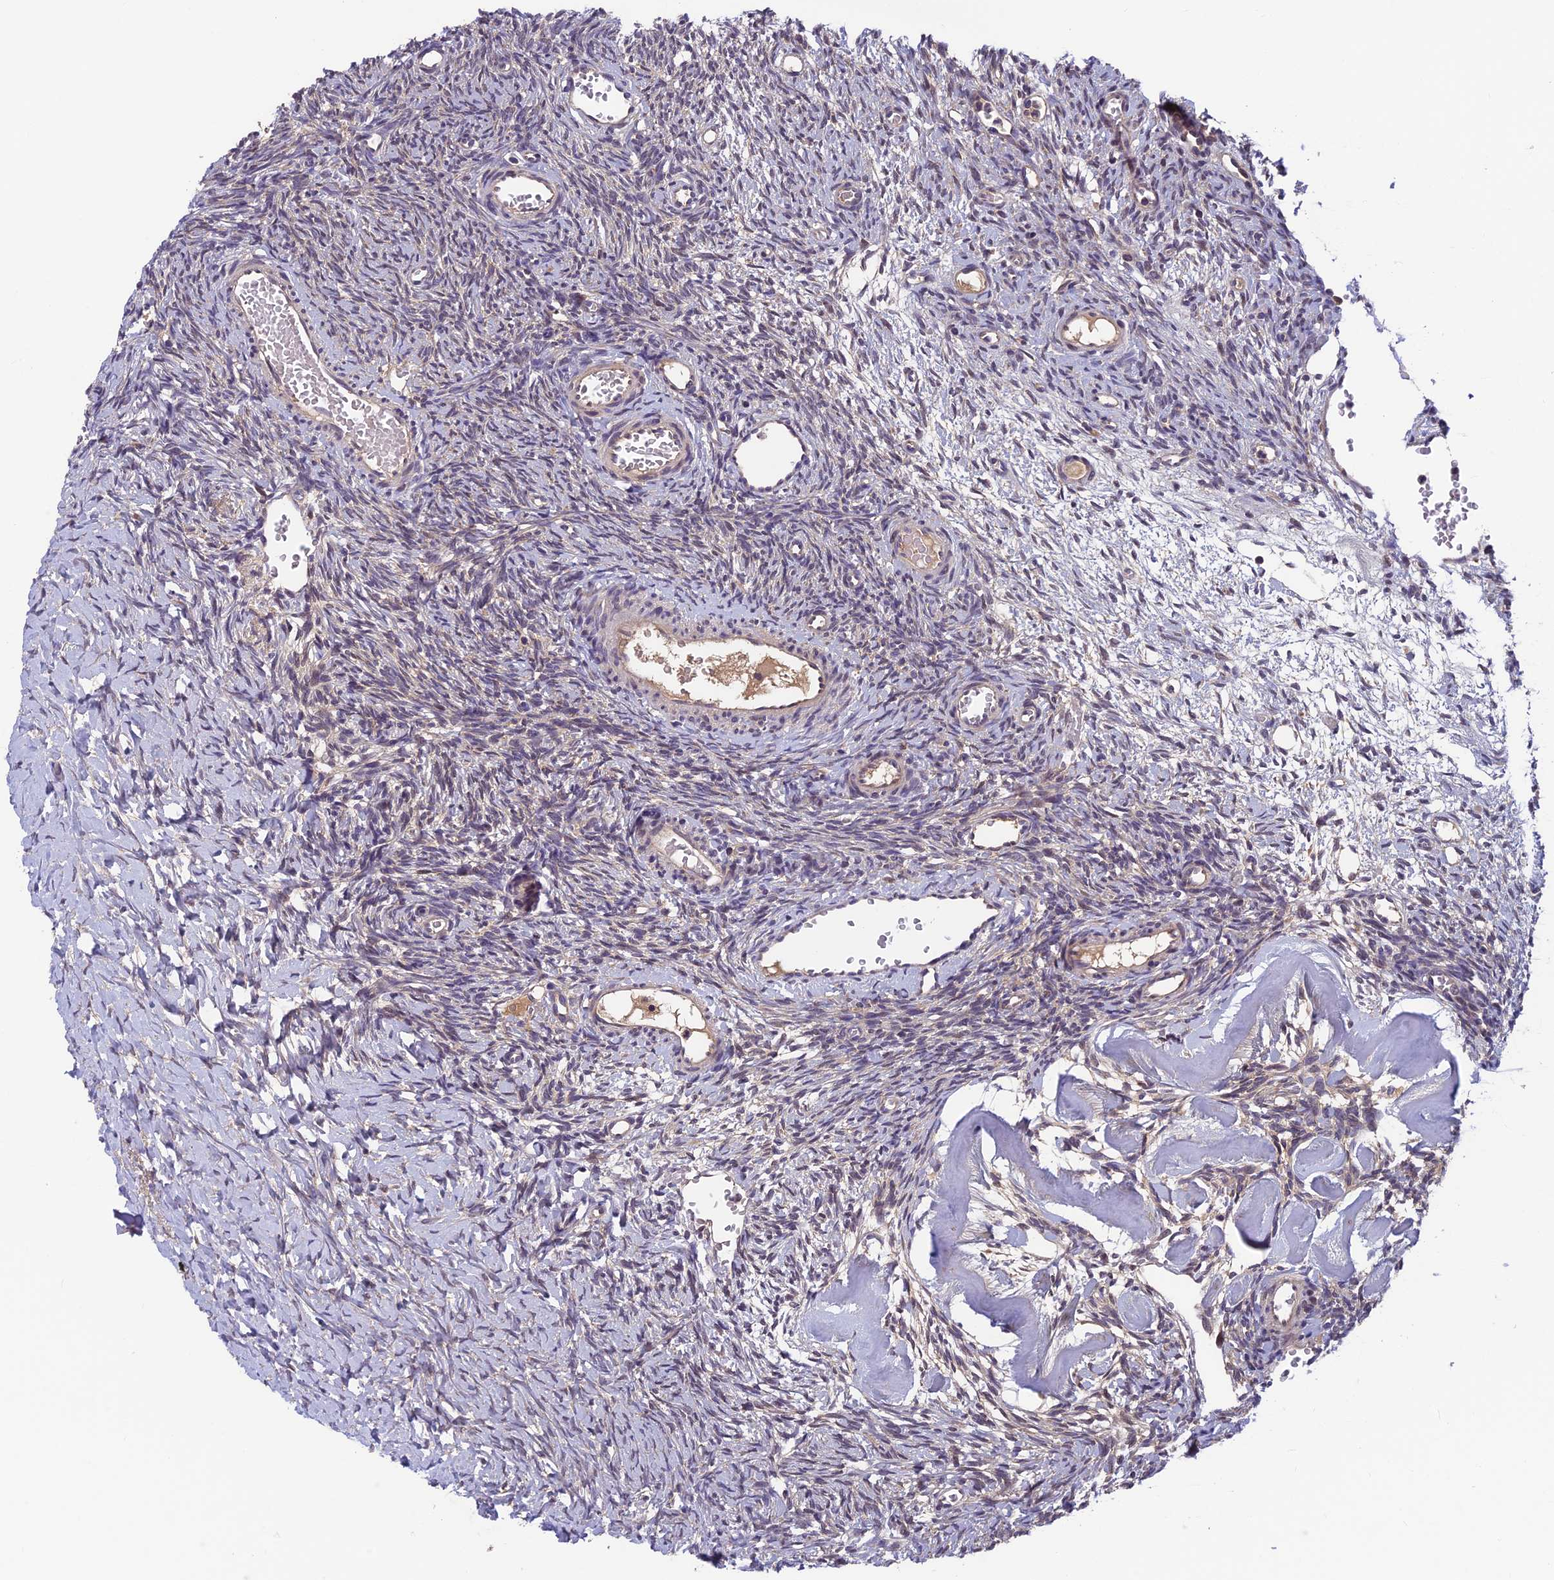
{"staining": {"intensity": "moderate", "quantity": ">75%", "location": "cytoplasmic/membranous"}, "tissue": "ovary", "cell_type": "Follicle cells", "image_type": "normal", "snomed": [{"axis": "morphology", "description": "Normal tissue, NOS"}, {"axis": "topography", "description": "Ovary"}], "caption": "This is a photomicrograph of immunohistochemistry (IHC) staining of normal ovary, which shows moderate positivity in the cytoplasmic/membranous of follicle cells.", "gene": "CCDC15", "patient": {"sex": "female", "age": 39}}